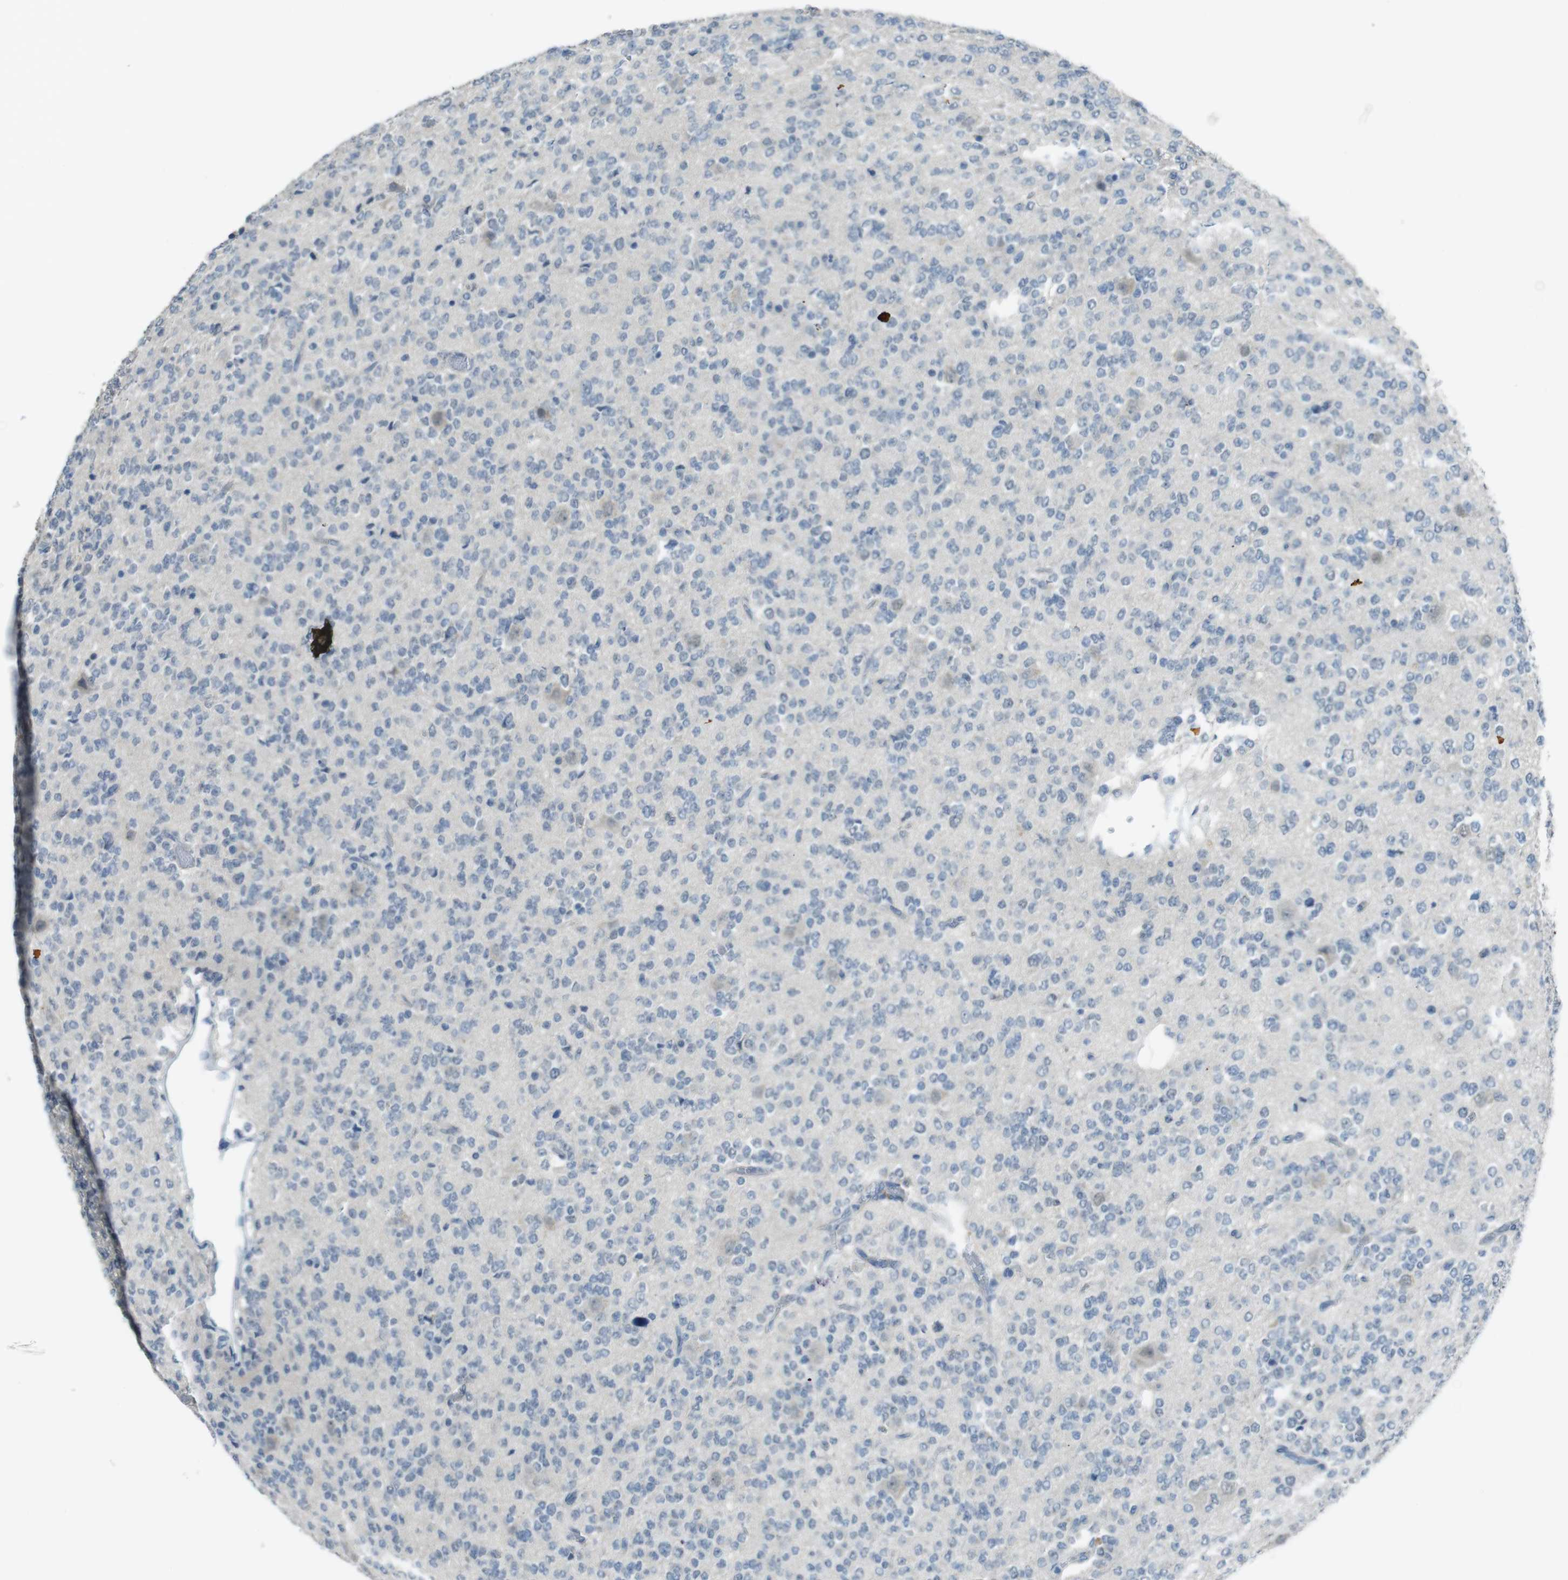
{"staining": {"intensity": "negative", "quantity": "none", "location": "none"}, "tissue": "glioma", "cell_type": "Tumor cells", "image_type": "cancer", "snomed": [{"axis": "morphology", "description": "Glioma, malignant, Low grade"}, {"axis": "topography", "description": "Brain"}], "caption": "Immunohistochemical staining of glioma displays no significant positivity in tumor cells.", "gene": "ENTPD7", "patient": {"sex": "male", "age": 38}}